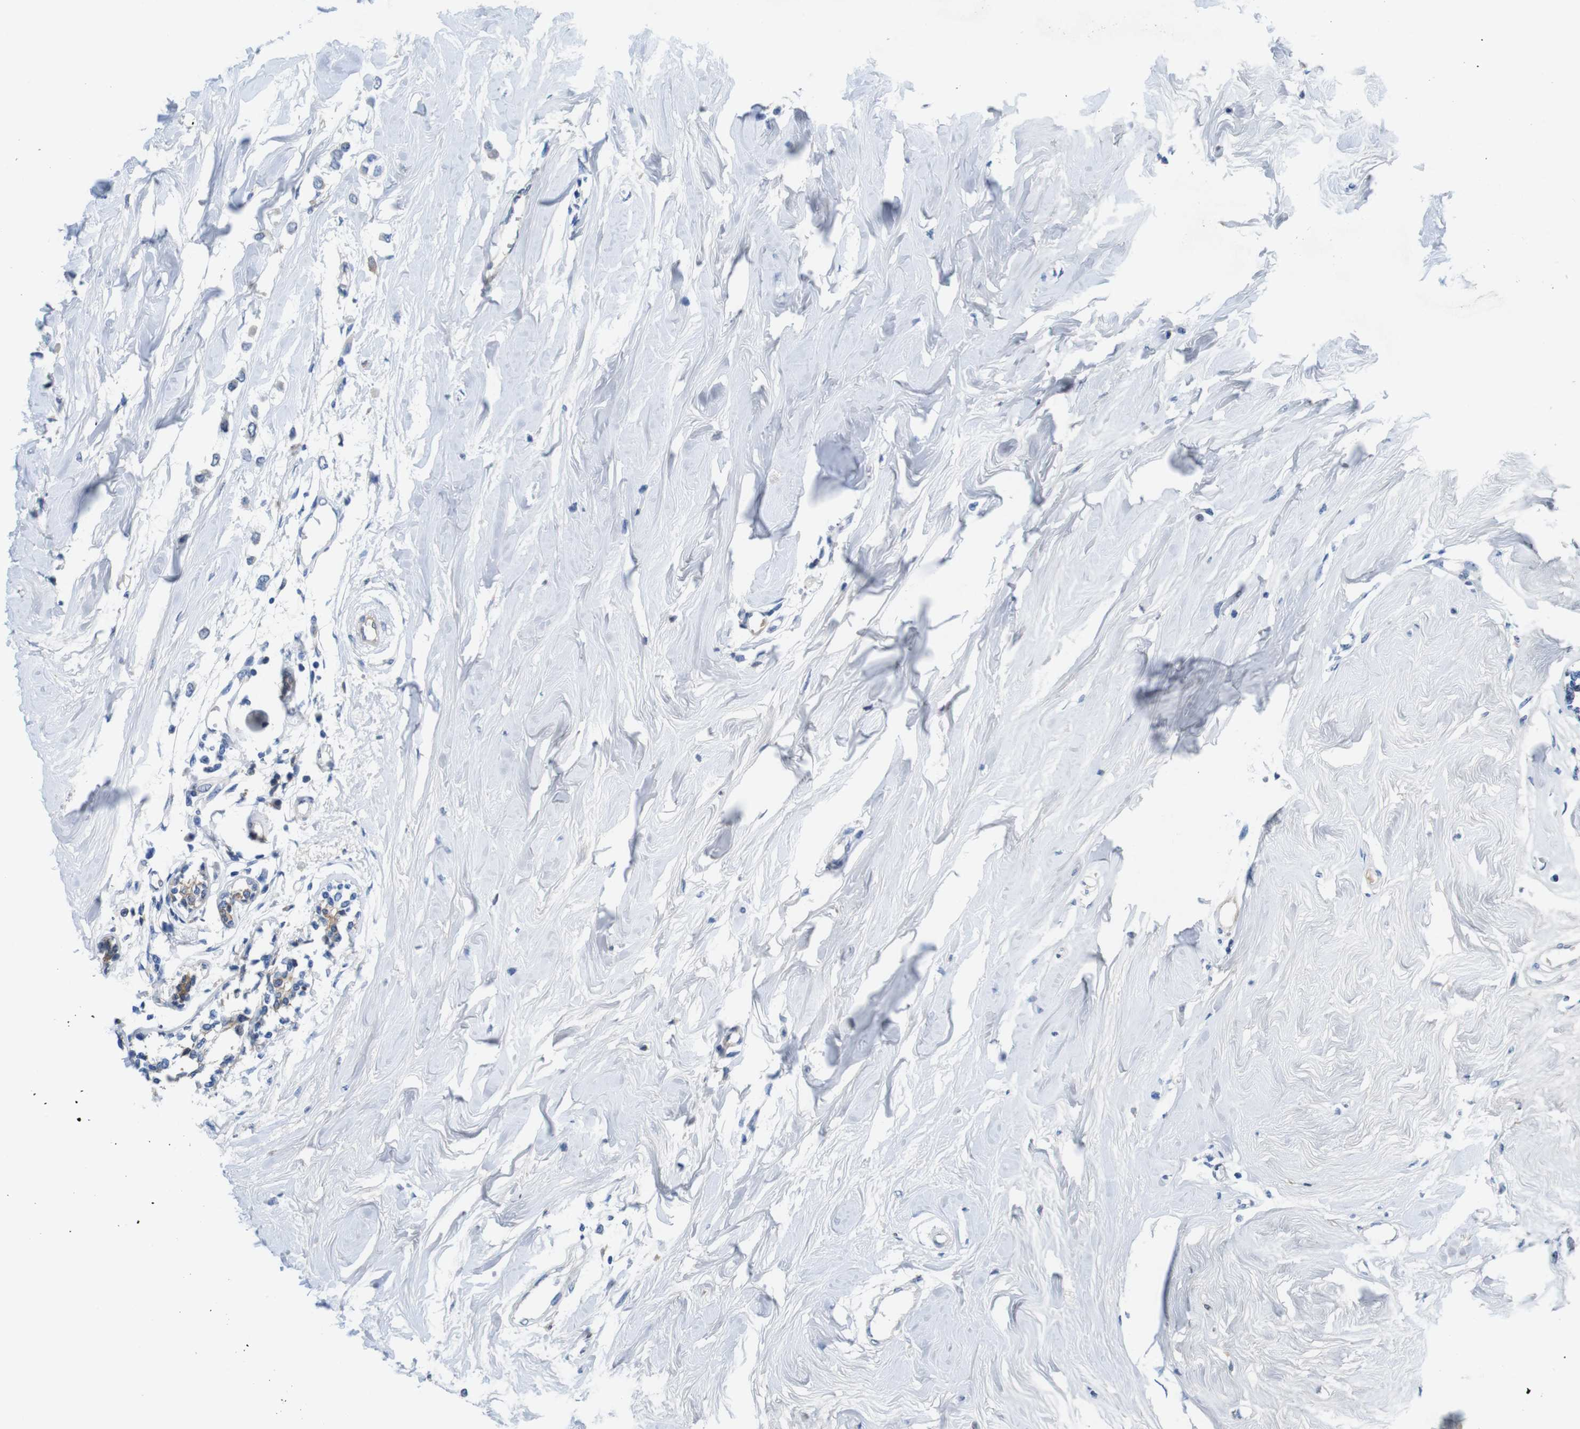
{"staining": {"intensity": "negative", "quantity": "none", "location": "none"}, "tissue": "breast cancer", "cell_type": "Tumor cells", "image_type": "cancer", "snomed": [{"axis": "morphology", "description": "Lobular carcinoma"}, {"axis": "topography", "description": "Breast"}], "caption": "IHC photomicrograph of neoplastic tissue: lobular carcinoma (breast) stained with DAB (3,3'-diaminobenzidine) exhibits no significant protein positivity in tumor cells. The staining is performed using DAB (3,3'-diaminobenzidine) brown chromogen with nuclei counter-stained in using hematoxylin.", "gene": "C1RL", "patient": {"sex": "female", "age": 51}}